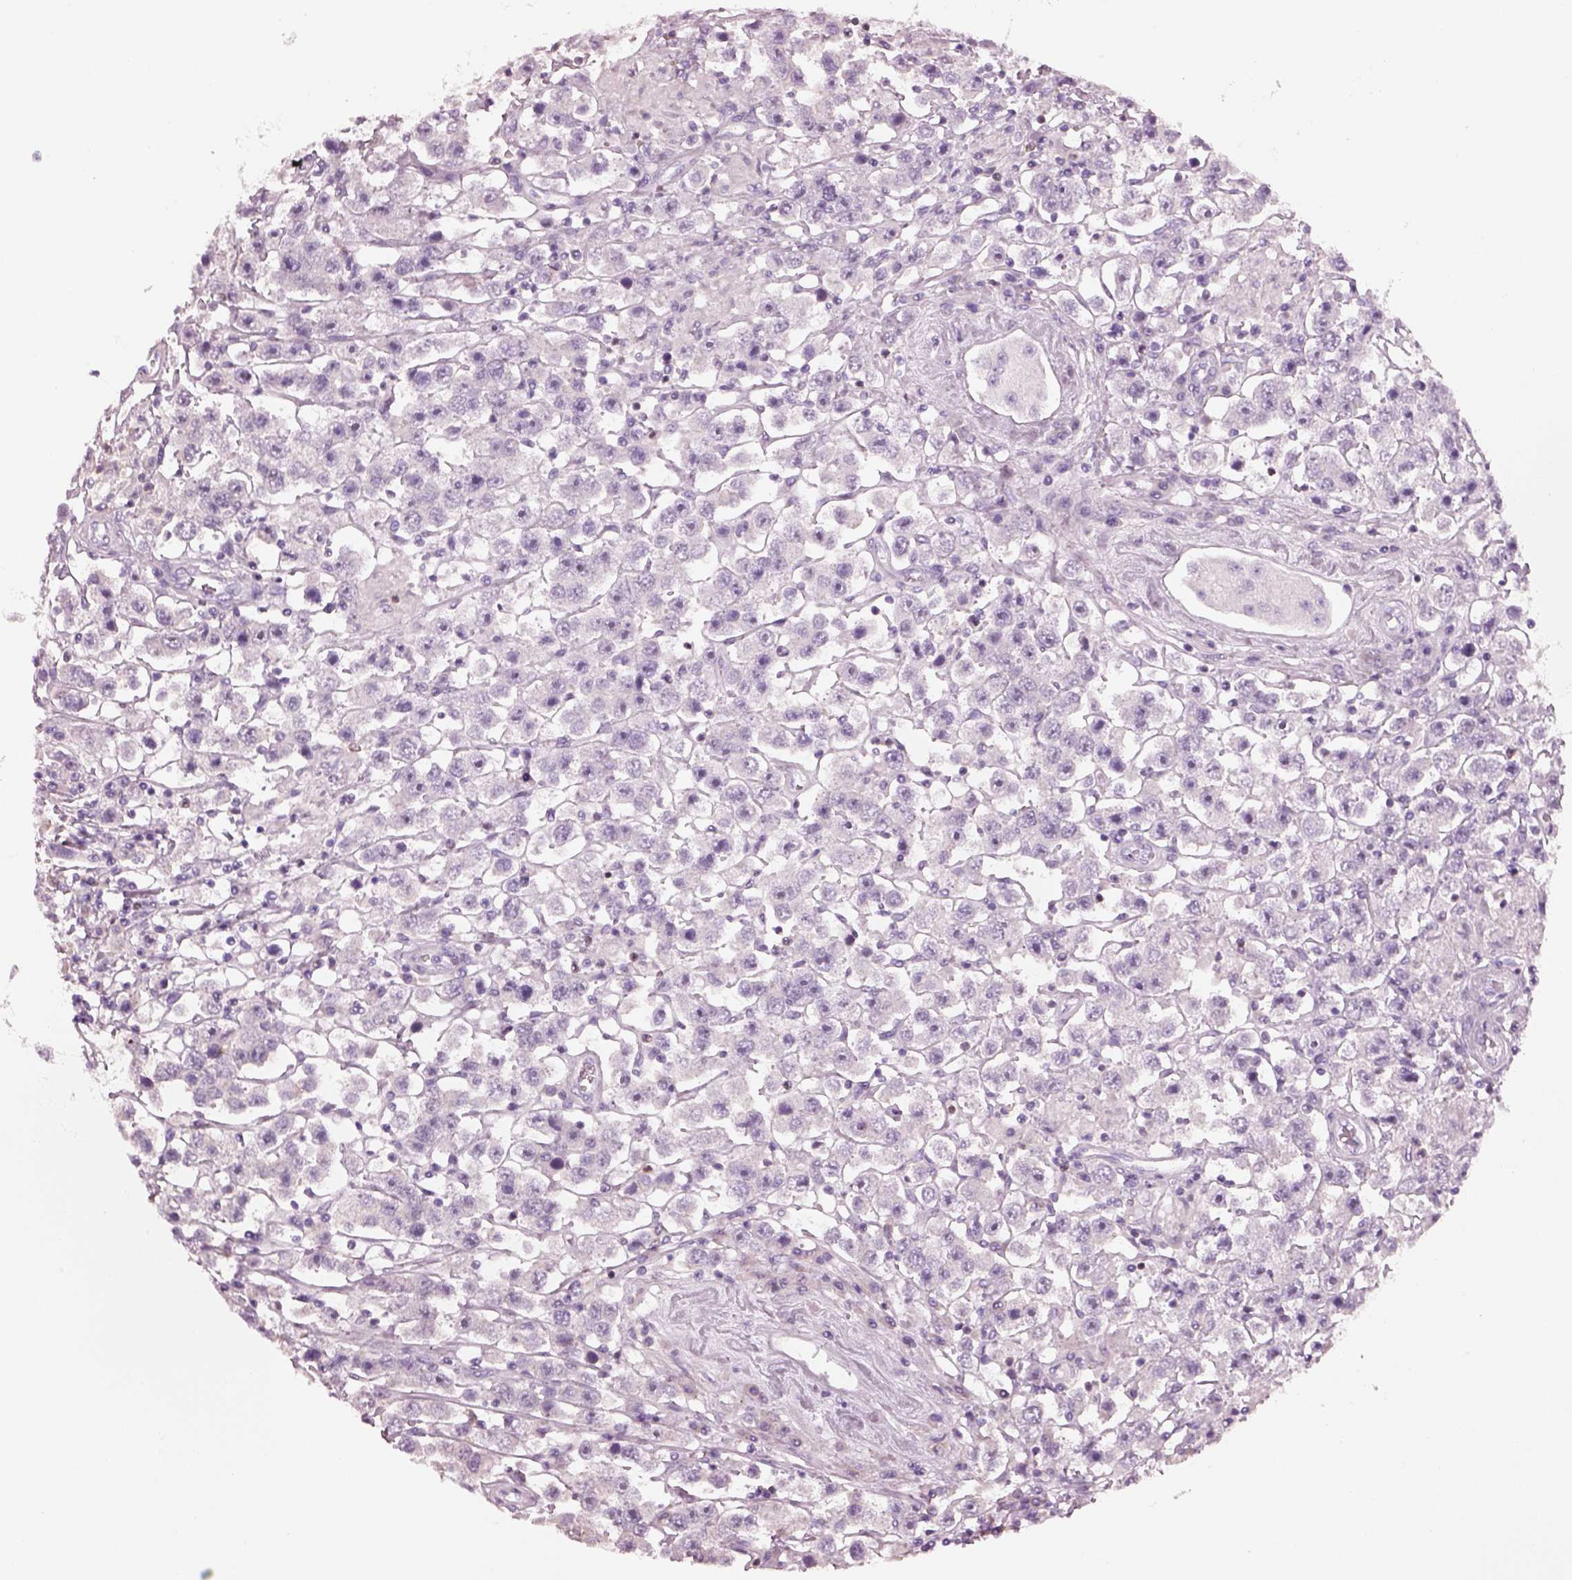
{"staining": {"intensity": "negative", "quantity": "none", "location": "none"}, "tissue": "testis cancer", "cell_type": "Tumor cells", "image_type": "cancer", "snomed": [{"axis": "morphology", "description": "Seminoma, NOS"}, {"axis": "topography", "description": "Testis"}], "caption": "IHC micrograph of neoplastic tissue: human testis seminoma stained with DAB exhibits no significant protein staining in tumor cells.", "gene": "SLC27A2", "patient": {"sex": "male", "age": 45}}